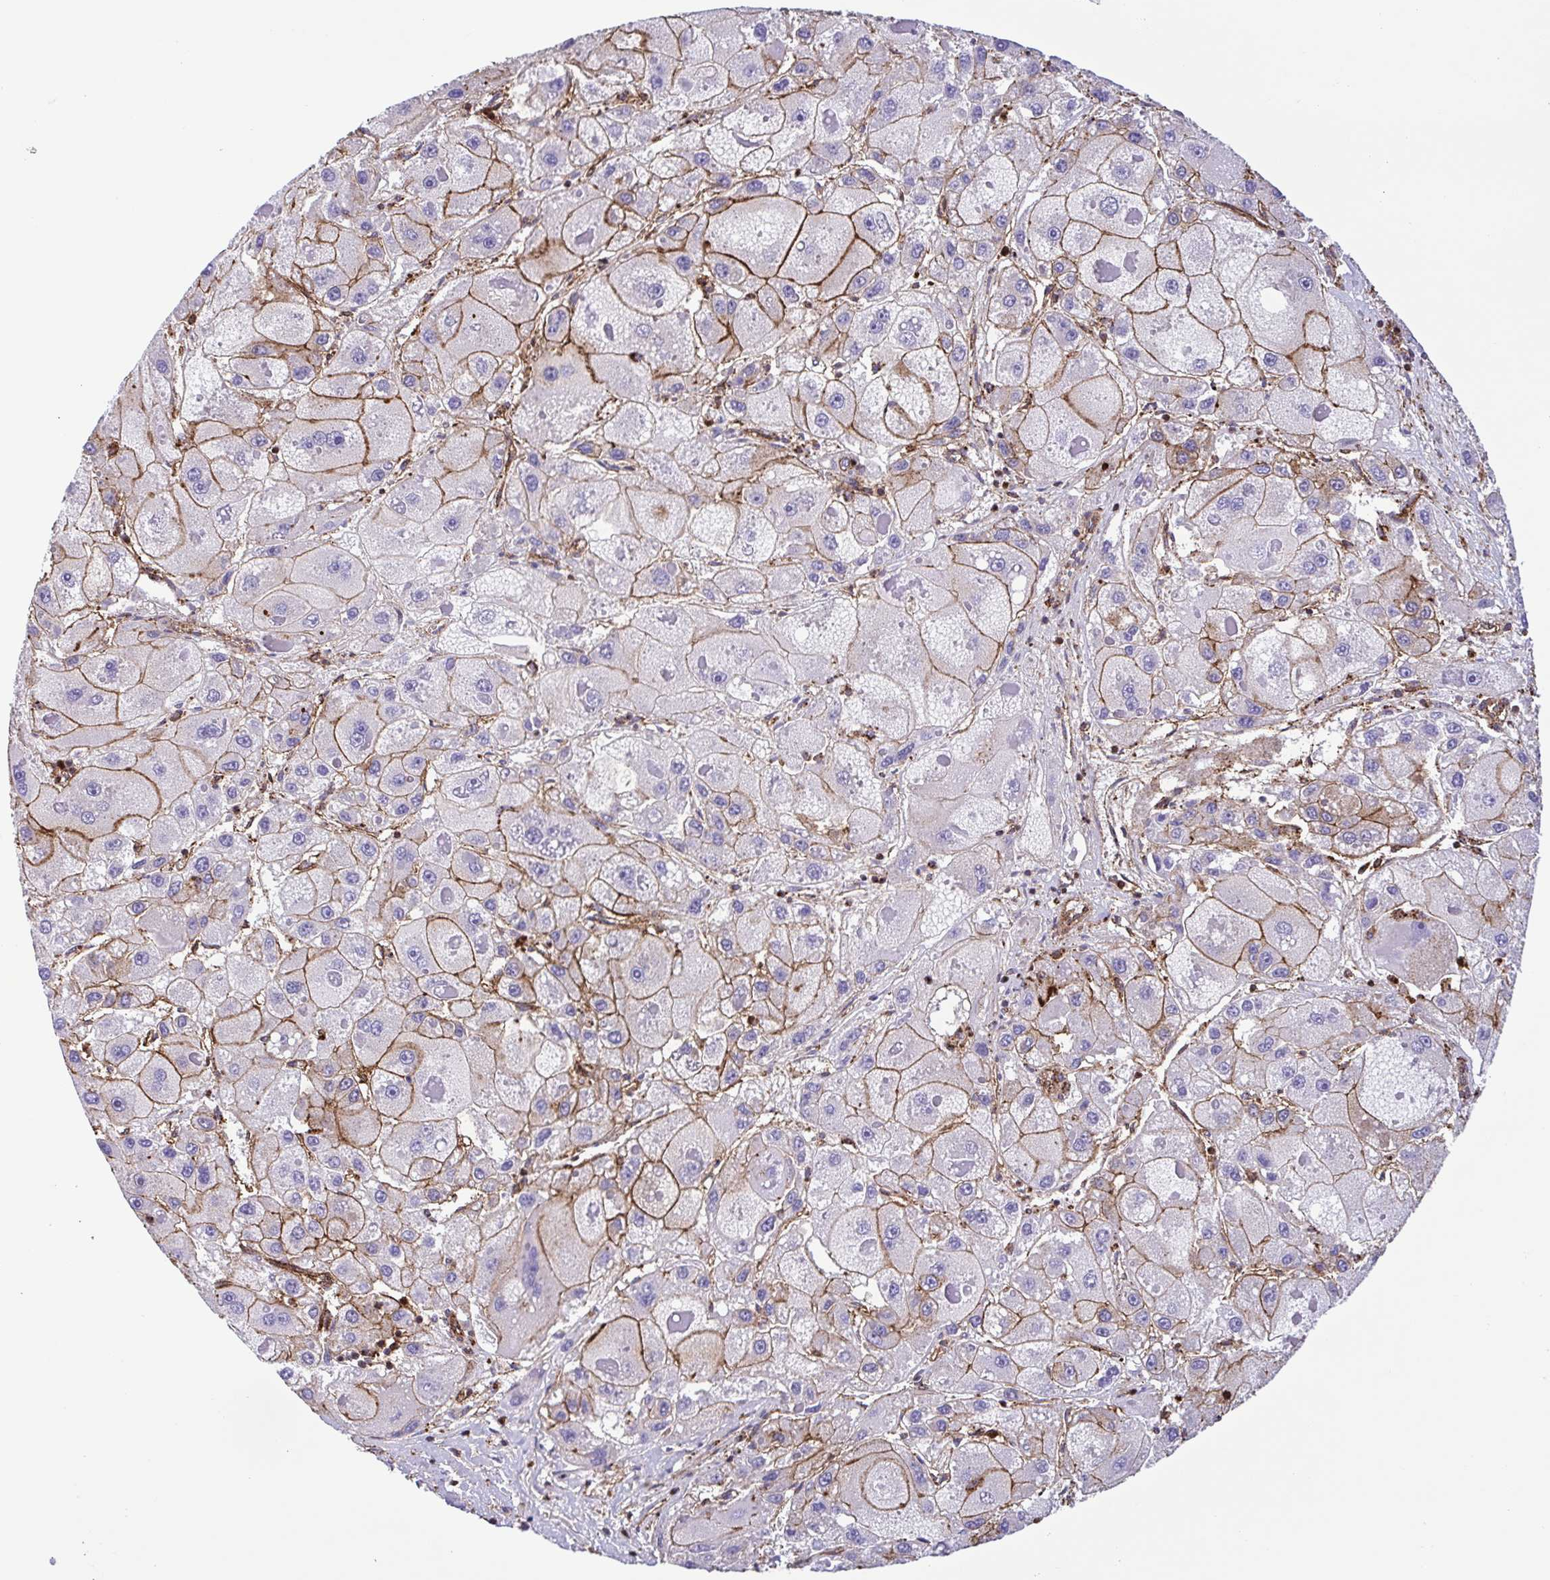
{"staining": {"intensity": "moderate", "quantity": "25%-75%", "location": "cytoplasmic/membranous"}, "tissue": "liver cancer", "cell_type": "Tumor cells", "image_type": "cancer", "snomed": [{"axis": "morphology", "description": "Carcinoma, Hepatocellular, NOS"}, {"axis": "topography", "description": "Liver"}], "caption": "Tumor cells display medium levels of moderate cytoplasmic/membranous expression in about 25%-75% of cells in human liver cancer.", "gene": "CHMP1B", "patient": {"sex": "female", "age": 73}}